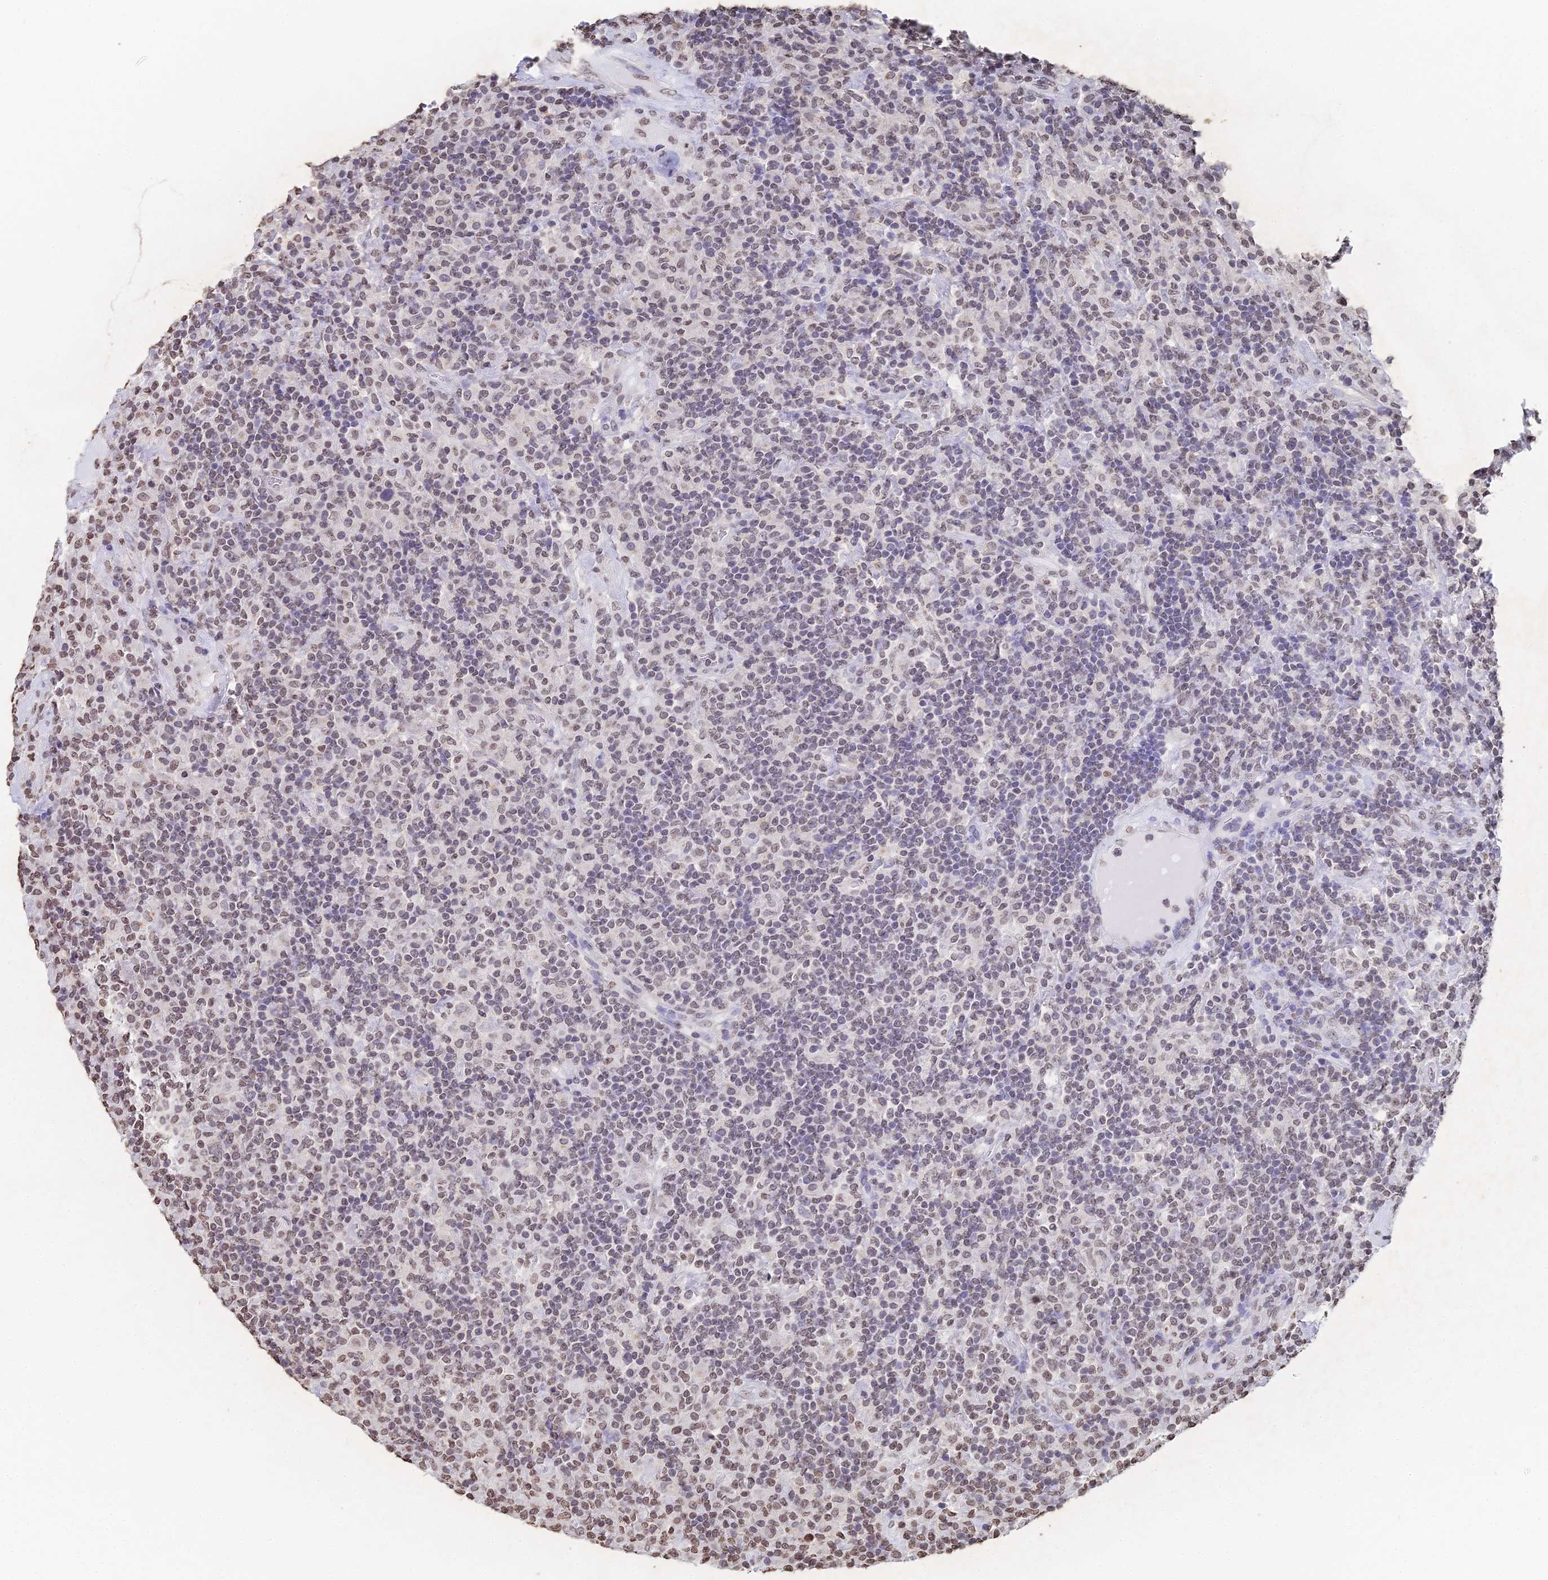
{"staining": {"intensity": "negative", "quantity": "none", "location": "none"}, "tissue": "lymphoma", "cell_type": "Tumor cells", "image_type": "cancer", "snomed": [{"axis": "morphology", "description": "Hodgkin's disease, NOS"}, {"axis": "topography", "description": "Lymph node"}], "caption": "The micrograph displays no staining of tumor cells in lymphoma.", "gene": "GBP3", "patient": {"sex": "male", "age": 70}}